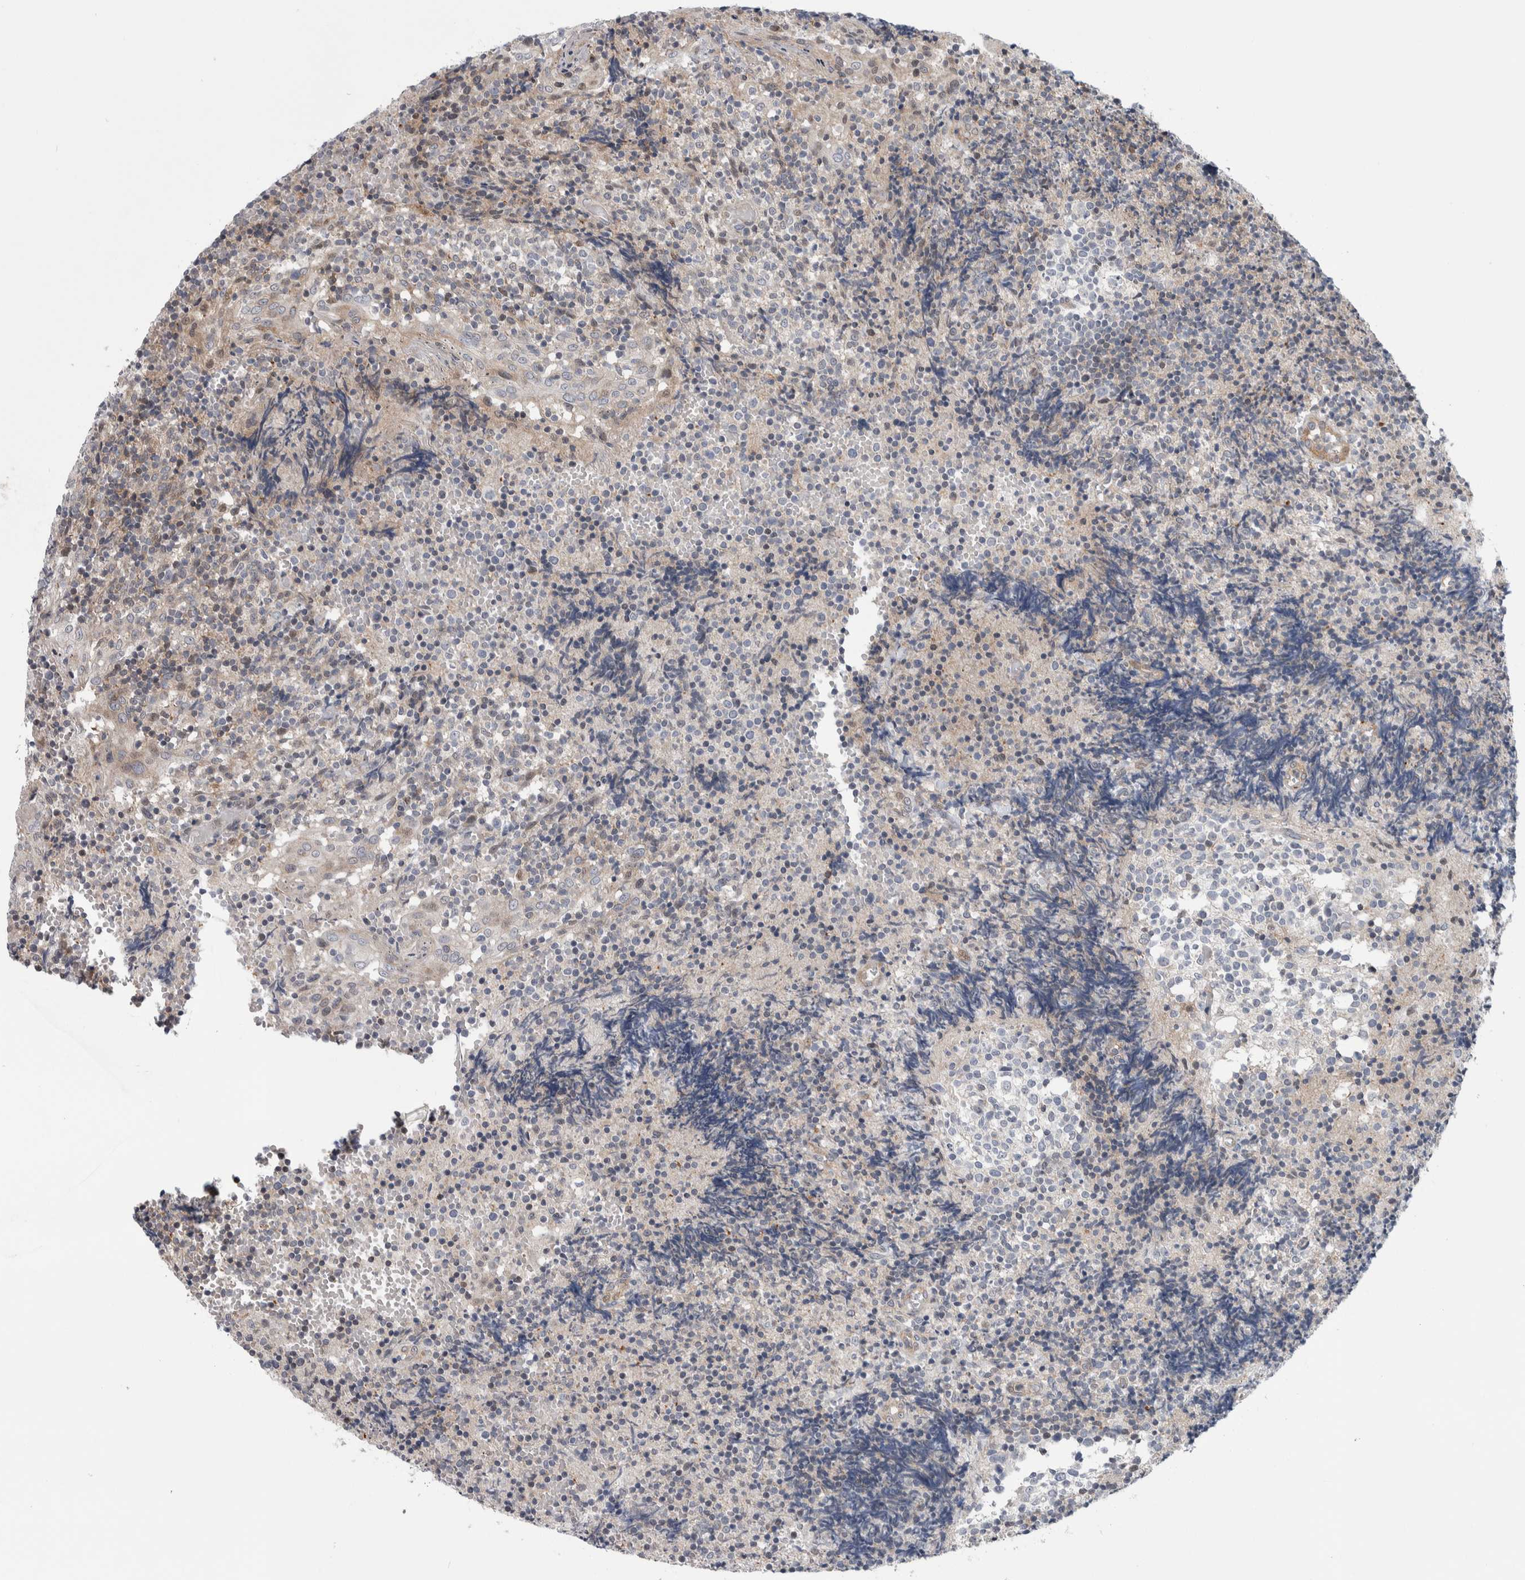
{"staining": {"intensity": "weak", "quantity": "<25%", "location": "cytoplasmic/membranous"}, "tissue": "tonsil", "cell_type": "Germinal center cells", "image_type": "normal", "snomed": [{"axis": "morphology", "description": "Normal tissue, NOS"}, {"axis": "topography", "description": "Tonsil"}], "caption": "There is no significant staining in germinal center cells of tonsil. Nuclei are stained in blue.", "gene": "PTPA", "patient": {"sex": "female", "age": 19}}